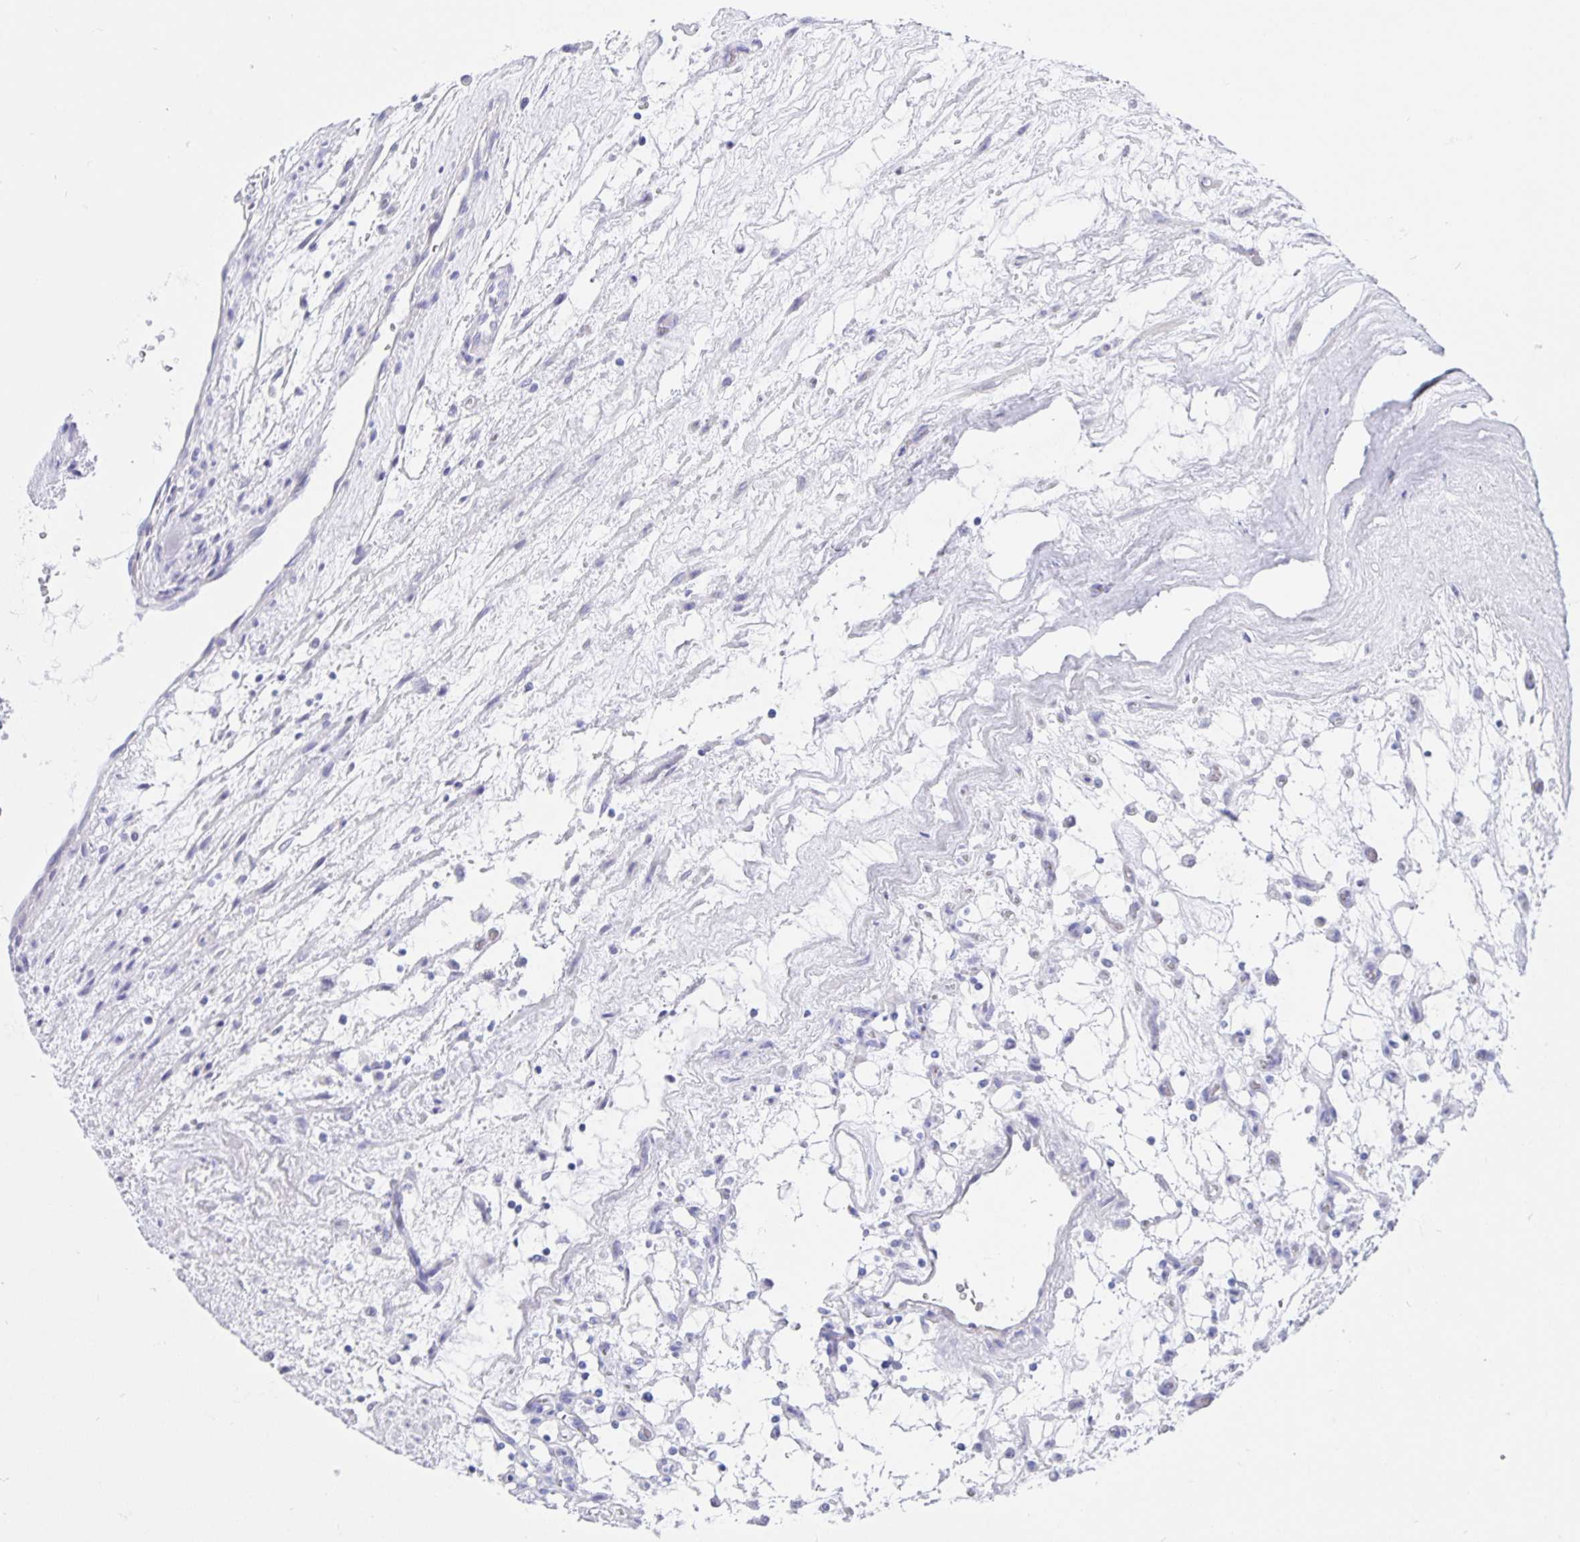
{"staining": {"intensity": "negative", "quantity": "none", "location": "none"}, "tissue": "renal cancer", "cell_type": "Tumor cells", "image_type": "cancer", "snomed": [{"axis": "morphology", "description": "Adenocarcinoma, NOS"}, {"axis": "topography", "description": "Kidney"}], "caption": "DAB immunohistochemical staining of renal cancer exhibits no significant expression in tumor cells.", "gene": "ERMN", "patient": {"sex": "female", "age": 69}}